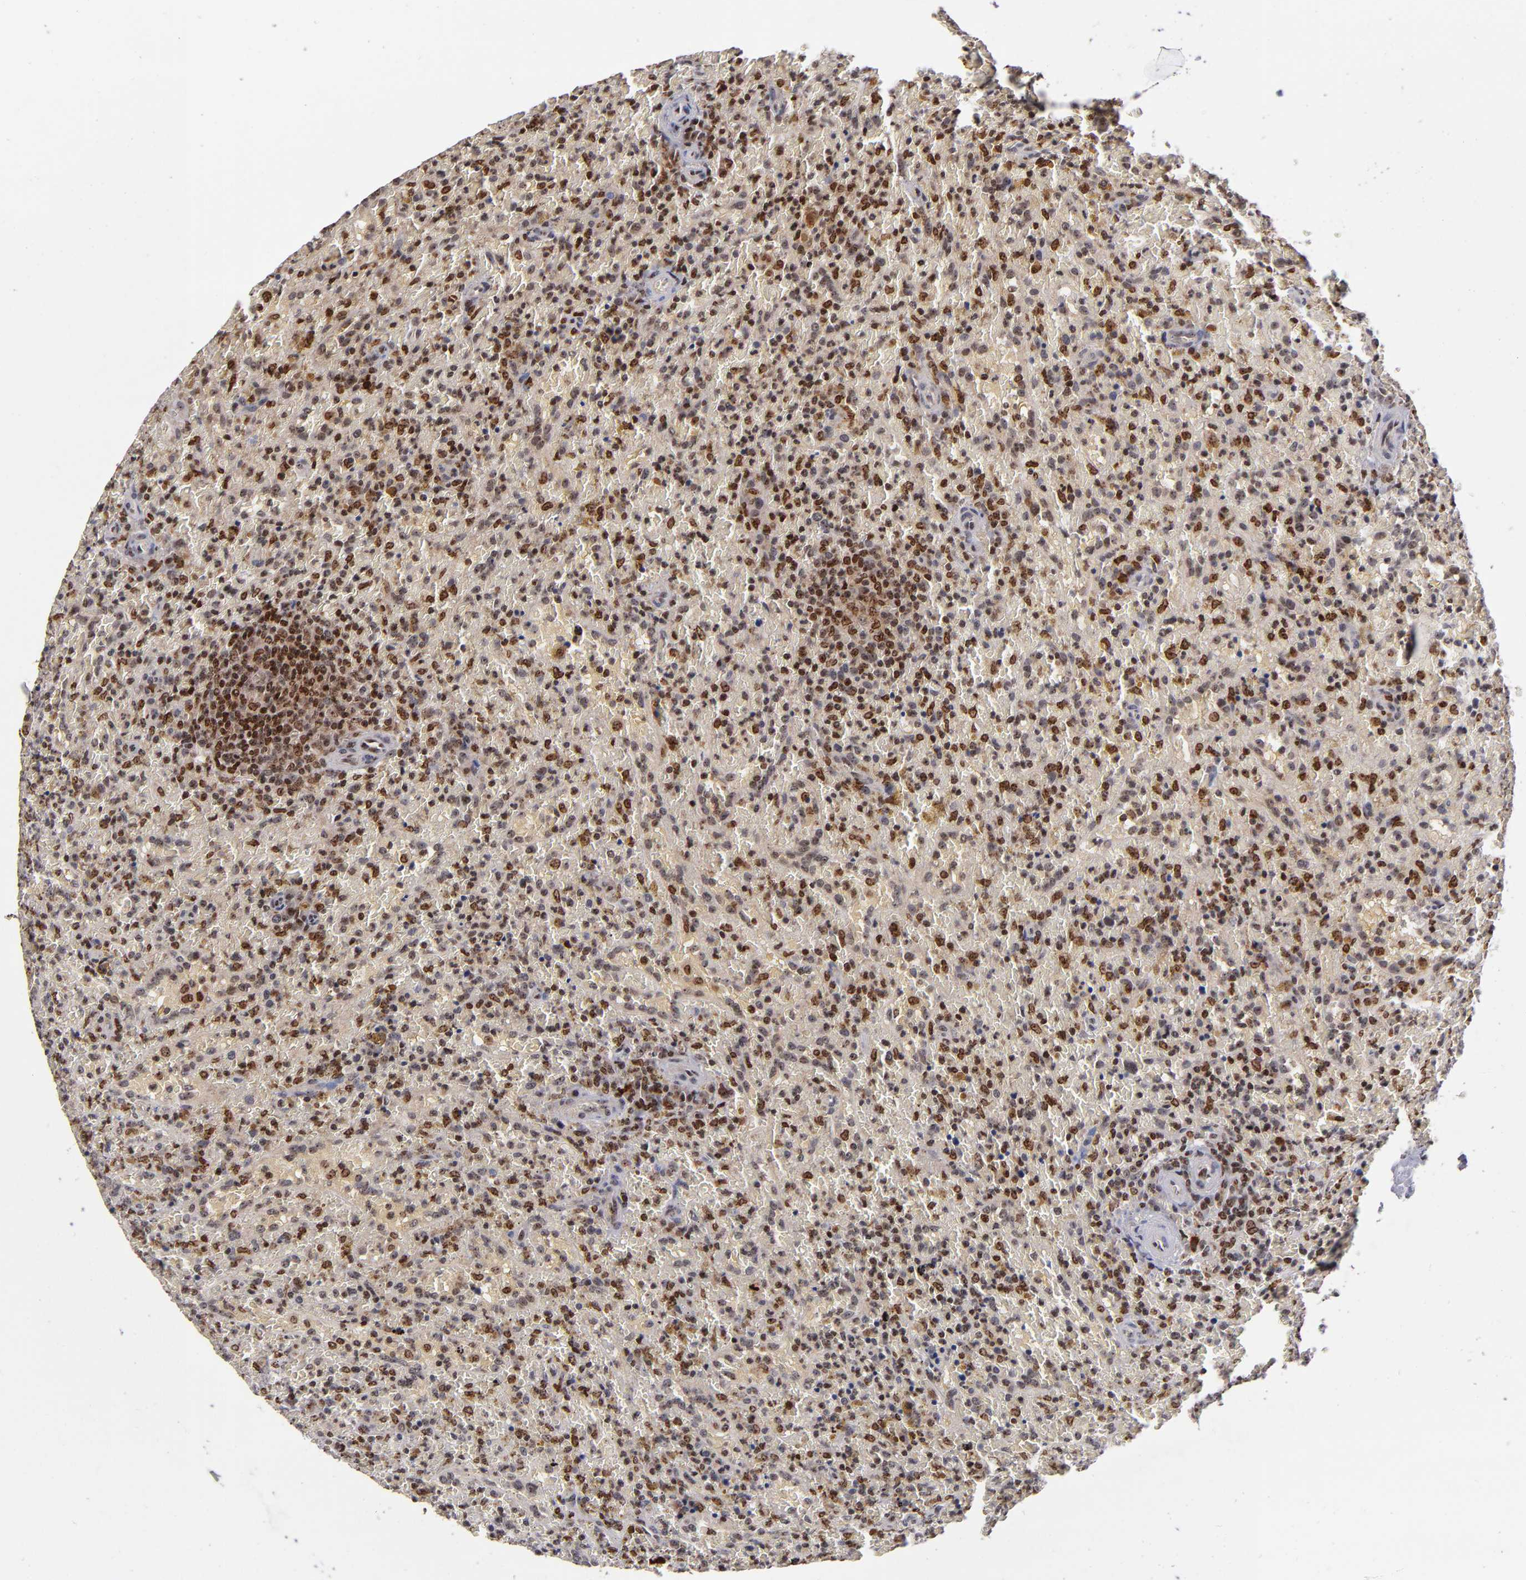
{"staining": {"intensity": "weak", "quantity": "25%-75%", "location": "cytoplasmic/membranous,nuclear"}, "tissue": "lymphoma", "cell_type": "Tumor cells", "image_type": "cancer", "snomed": [{"axis": "morphology", "description": "Malignant lymphoma, non-Hodgkin's type, High grade"}, {"axis": "topography", "description": "Spleen"}, {"axis": "topography", "description": "Lymph node"}], "caption": "Immunohistochemistry (IHC) (DAB (3,3'-diaminobenzidine)) staining of high-grade malignant lymphoma, non-Hodgkin's type shows weak cytoplasmic/membranous and nuclear protein positivity in approximately 25%-75% of tumor cells.", "gene": "PCNX4", "patient": {"sex": "female", "age": 70}}